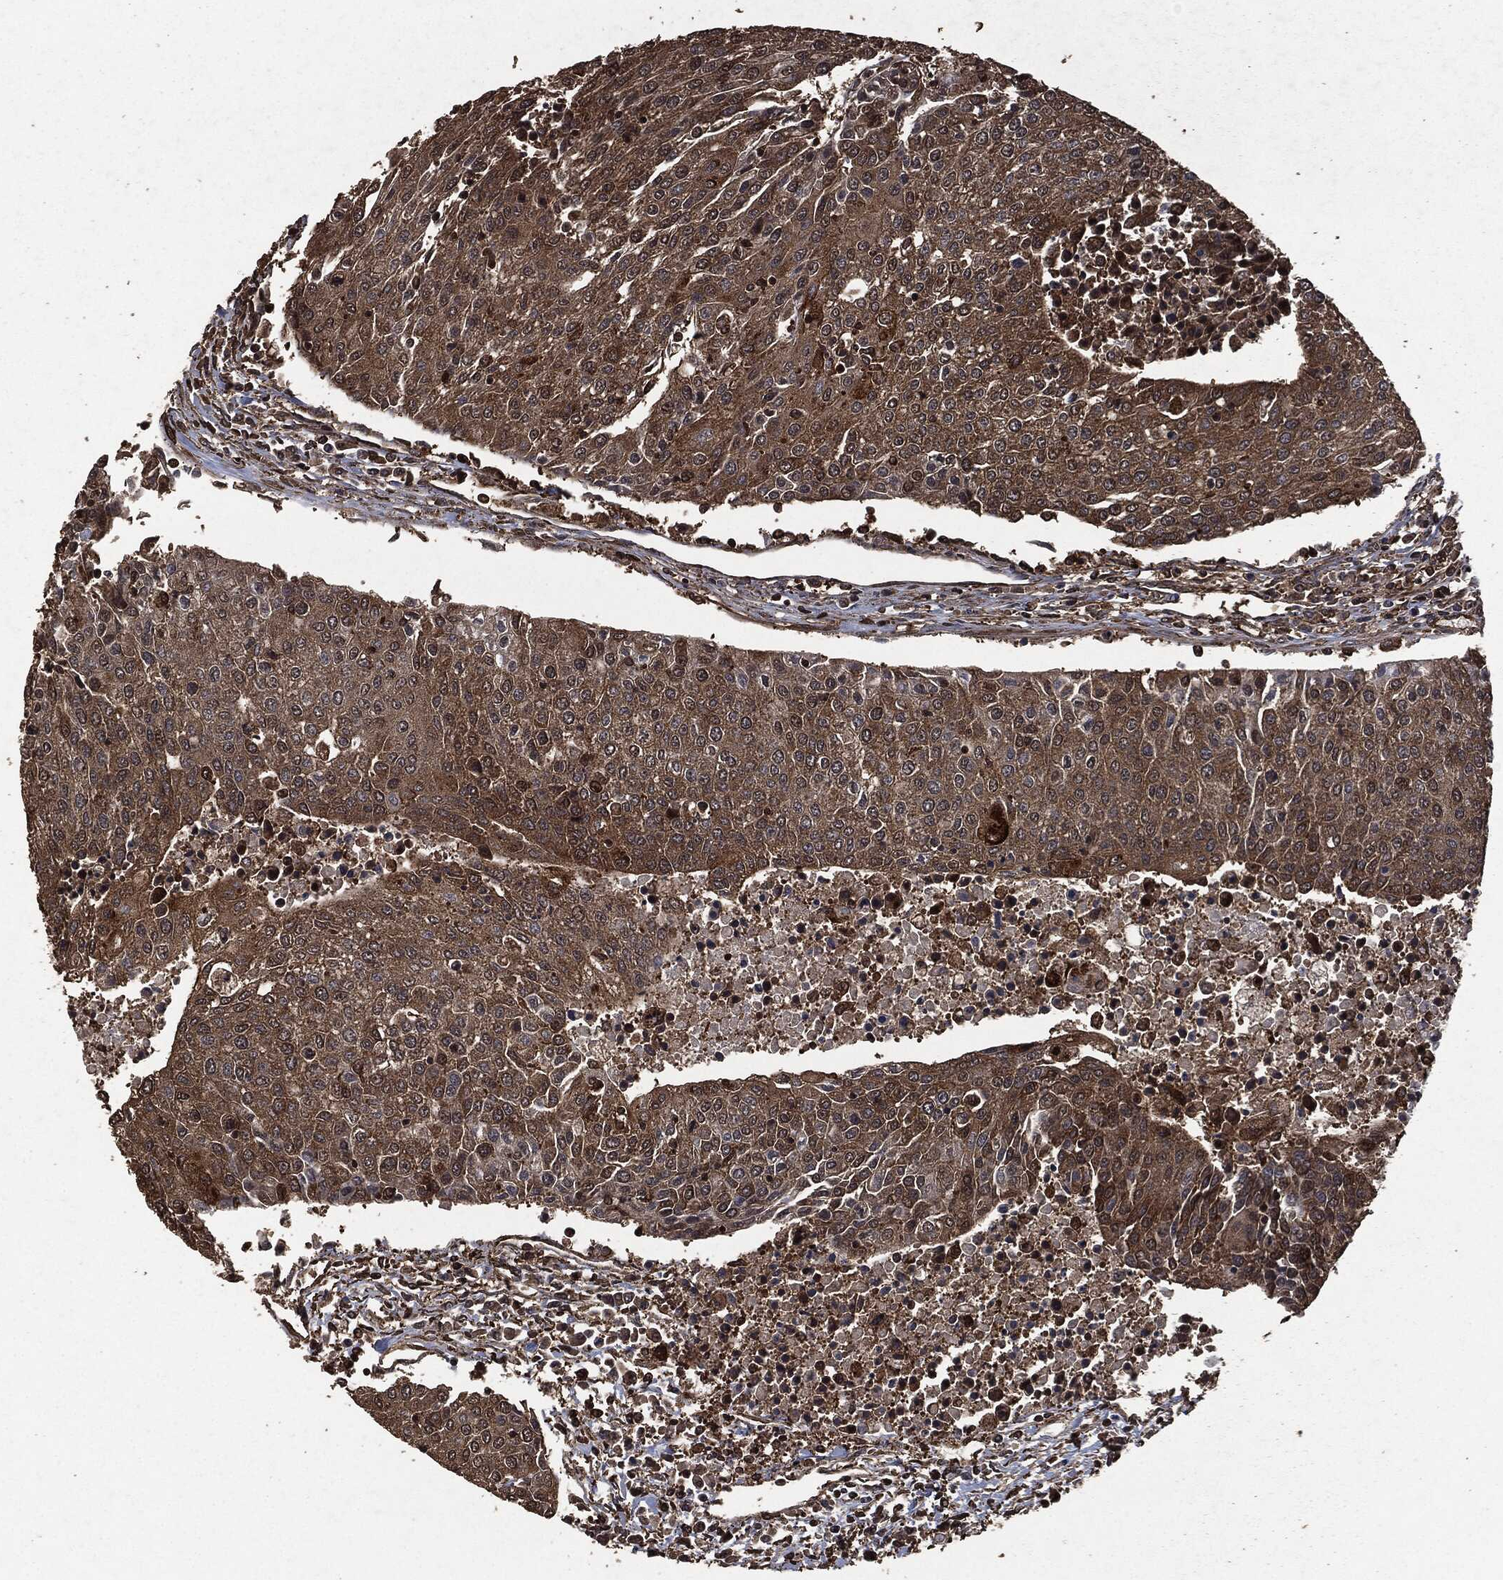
{"staining": {"intensity": "moderate", "quantity": "25%-75%", "location": "cytoplasmic/membranous"}, "tissue": "urothelial cancer", "cell_type": "Tumor cells", "image_type": "cancer", "snomed": [{"axis": "morphology", "description": "Urothelial carcinoma, High grade"}, {"axis": "topography", "description": "Urinary bladder"}], "caption": "This is a photomicrograph of immunohistochemistry (IHC) staining of urothelial cancer, which shows moderate expression in the cytoplasmic/membranous of tumor cells.", "gene": "HRAS", "patient": {"sex": "female", "age": 85}}